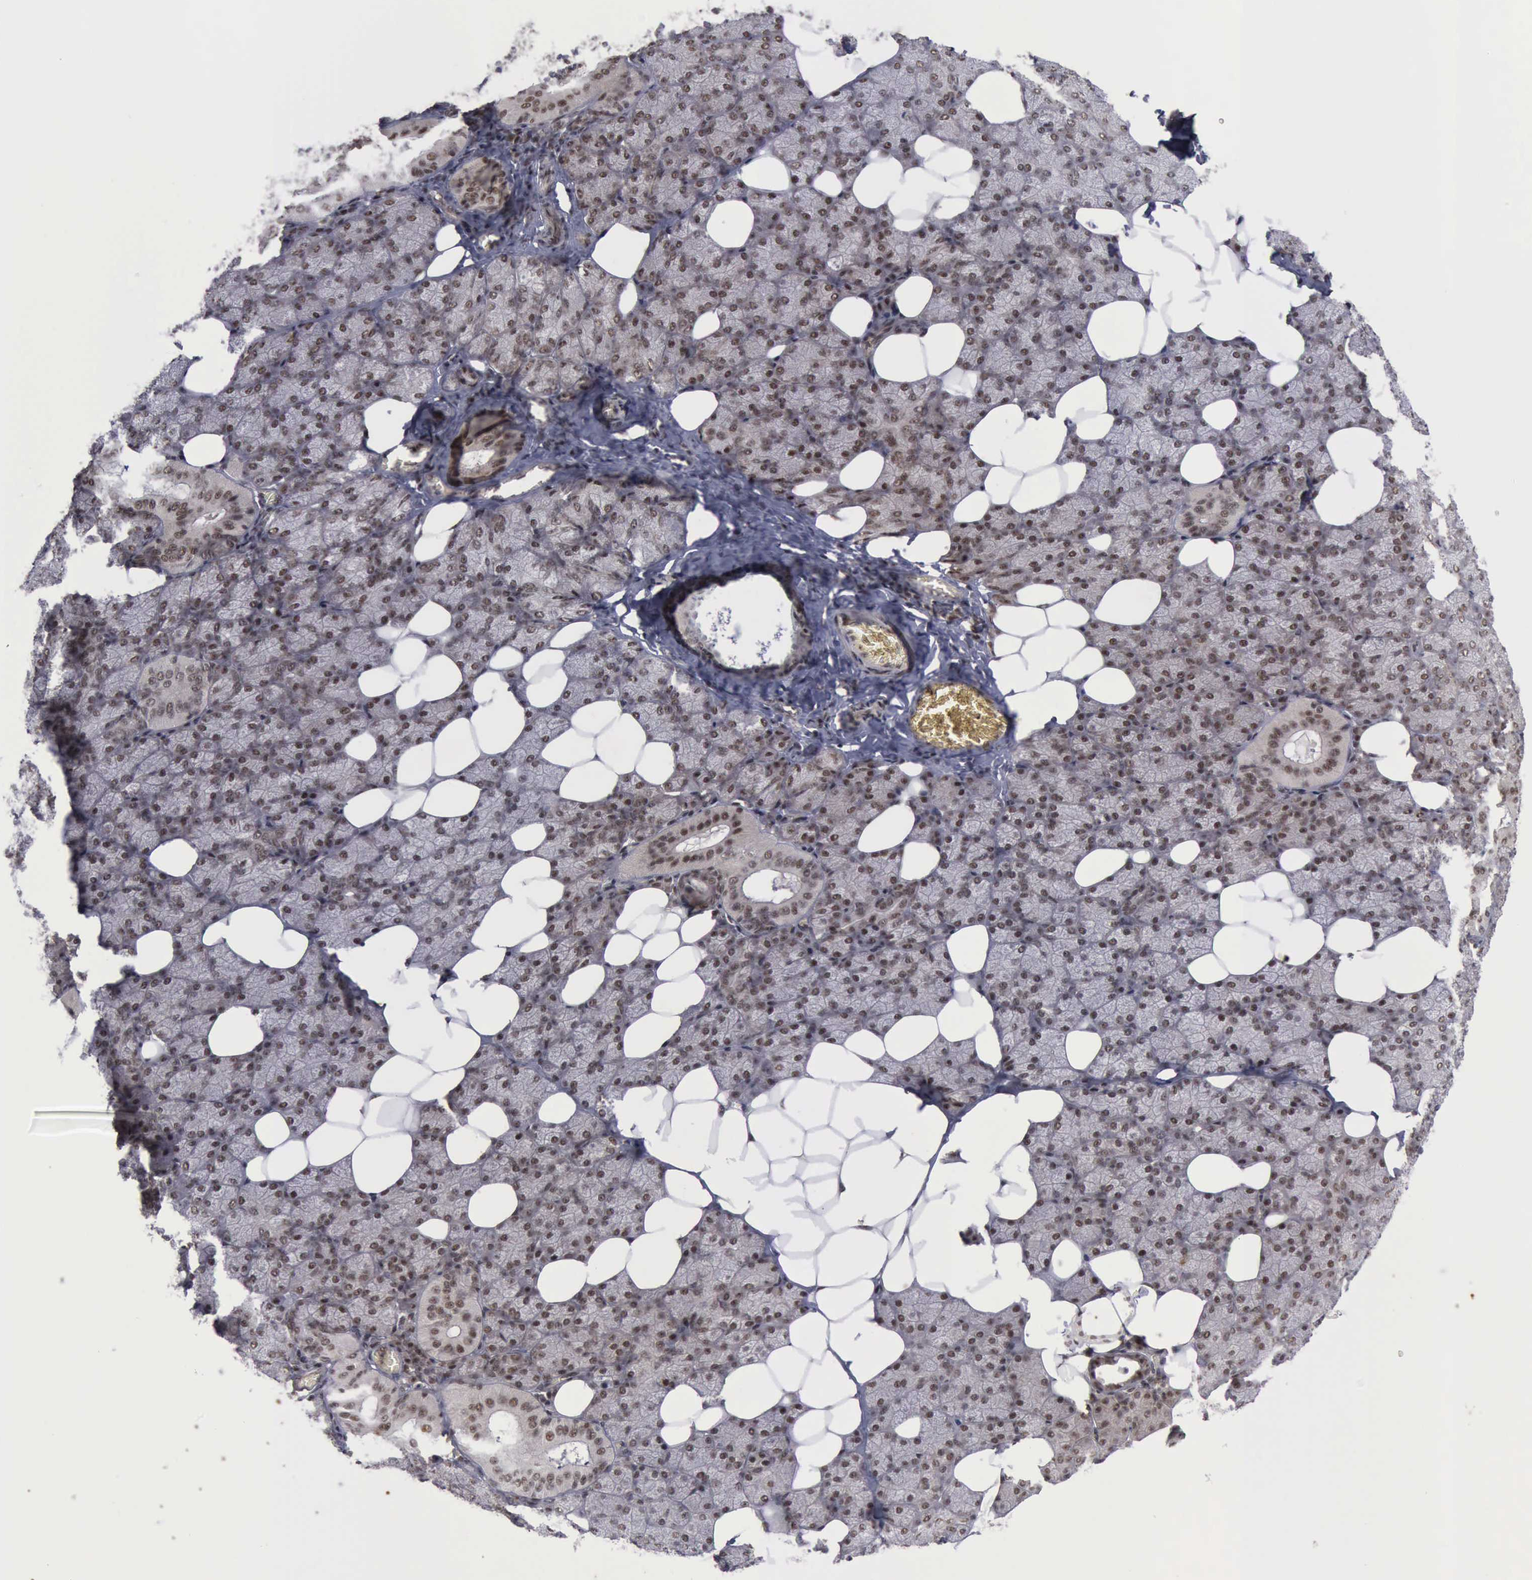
{"staining": {"intensity": "moderate", "quantity": ">75%", "location": "cytoplasmic/membranous,nuclear"}, "tissue": "salivary gland", "cell_type": "Glandular cells", "image_type": "normal", "snomed": [{"axis": "morphology", "description": "Normal tissue, NOS"}, {"axis": "topography", "description": "Lymph node"}, {"axis": "topography", "description": "Salivary gland"}], "caption": "Salivary gland stained with a brown dye exhibits moderate cytoplasmic/membranous,nuclear positive staining in approximately >75% of glandular cells.", "gene": "ATM", "patient": {"sex": "male", "age": 8}}